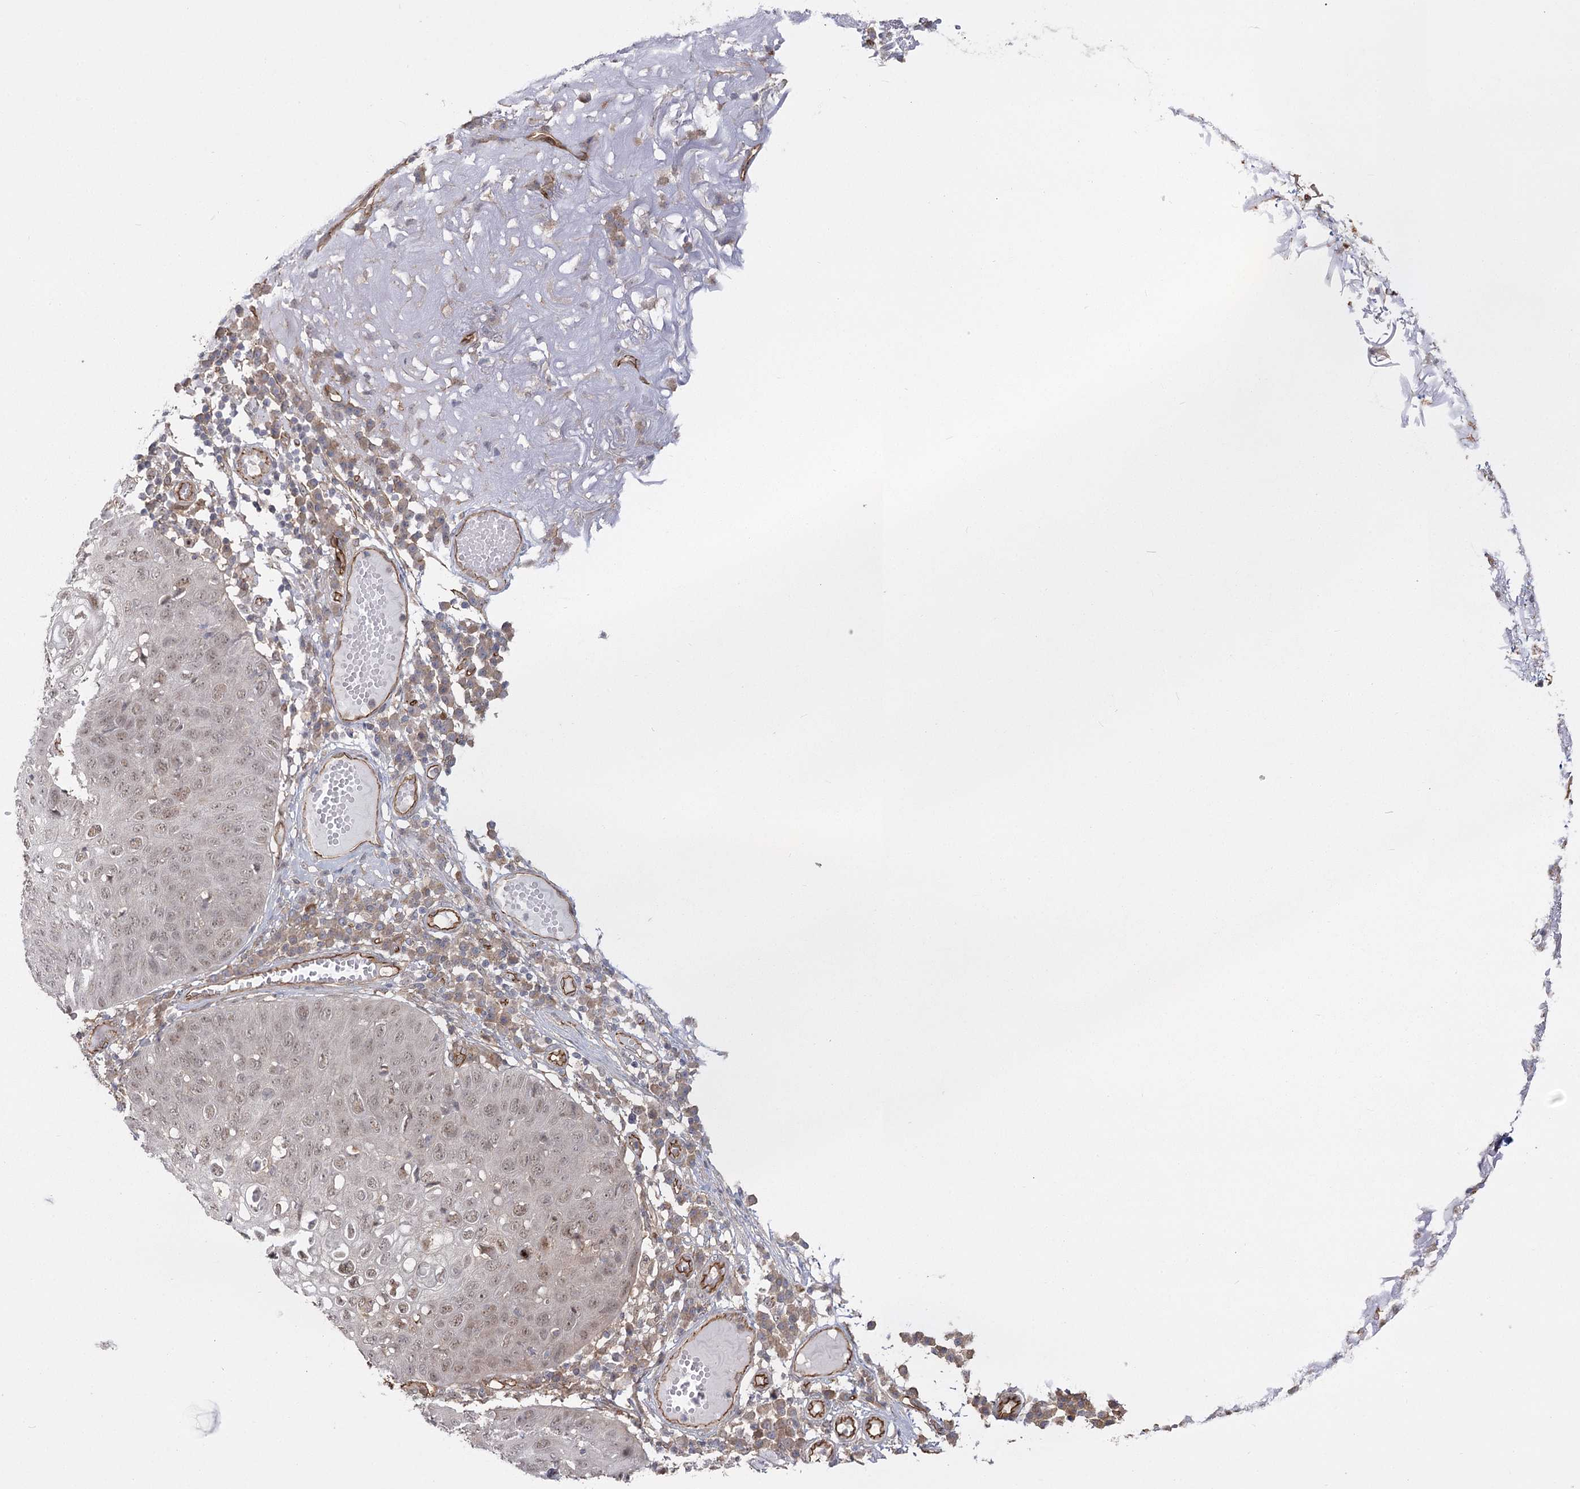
{"staining": {"intensity": "weak", "quantity": ">75%", "location": "nuclear"}, "tissue": "skin cancer", "cell_type": "Tumor cells", "image_type": "cancer", "snomed": [{"axis": "morphology", "description": "Squamous cell carcinoma, NOS"}, {"axis": "topography", "description": "Skin"}], "caption": "Squamous cell carcinoma (skin) stained with a protein marker exhibits weak staining in tumor cells.", "gene": "RPP14", "patient": {"sex": "female", "age": 90}}